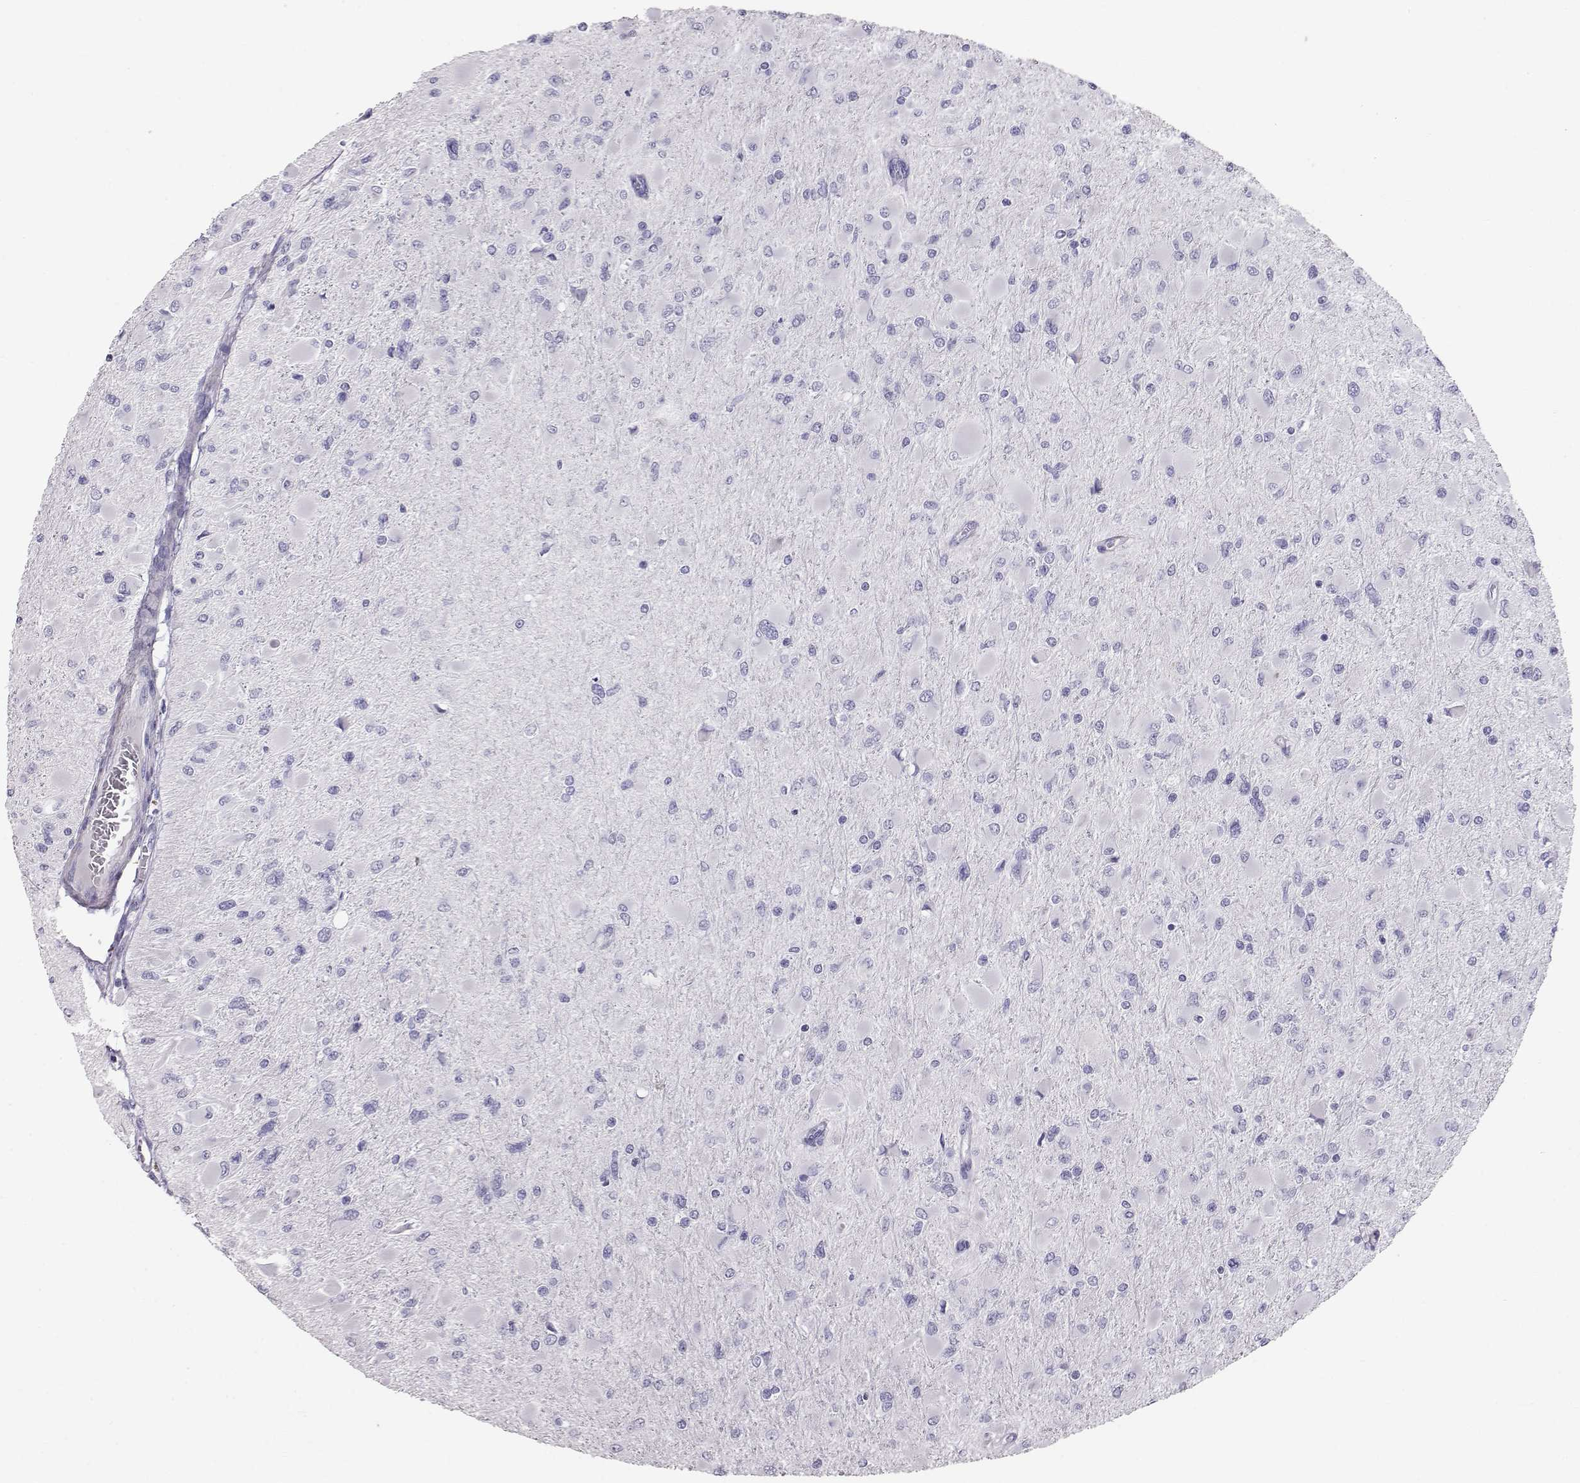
{"staining": {"intensity": "negative", "quantity": "none", "location": "none"}, "tissue": "glioma", "cell_type": "Tumor cells", "image_type": "cancer", "snomed": [{"axis": "morphology", "description": "Glioma, malignant, High grade"}, {"axis": "topography", "description": "Cerebral cortex"}], "caption": "The micrograph exhibits no staining of tumor cells in glioma.", "gene": "RD3", "patient": {"sex": "female", "age": 36}}